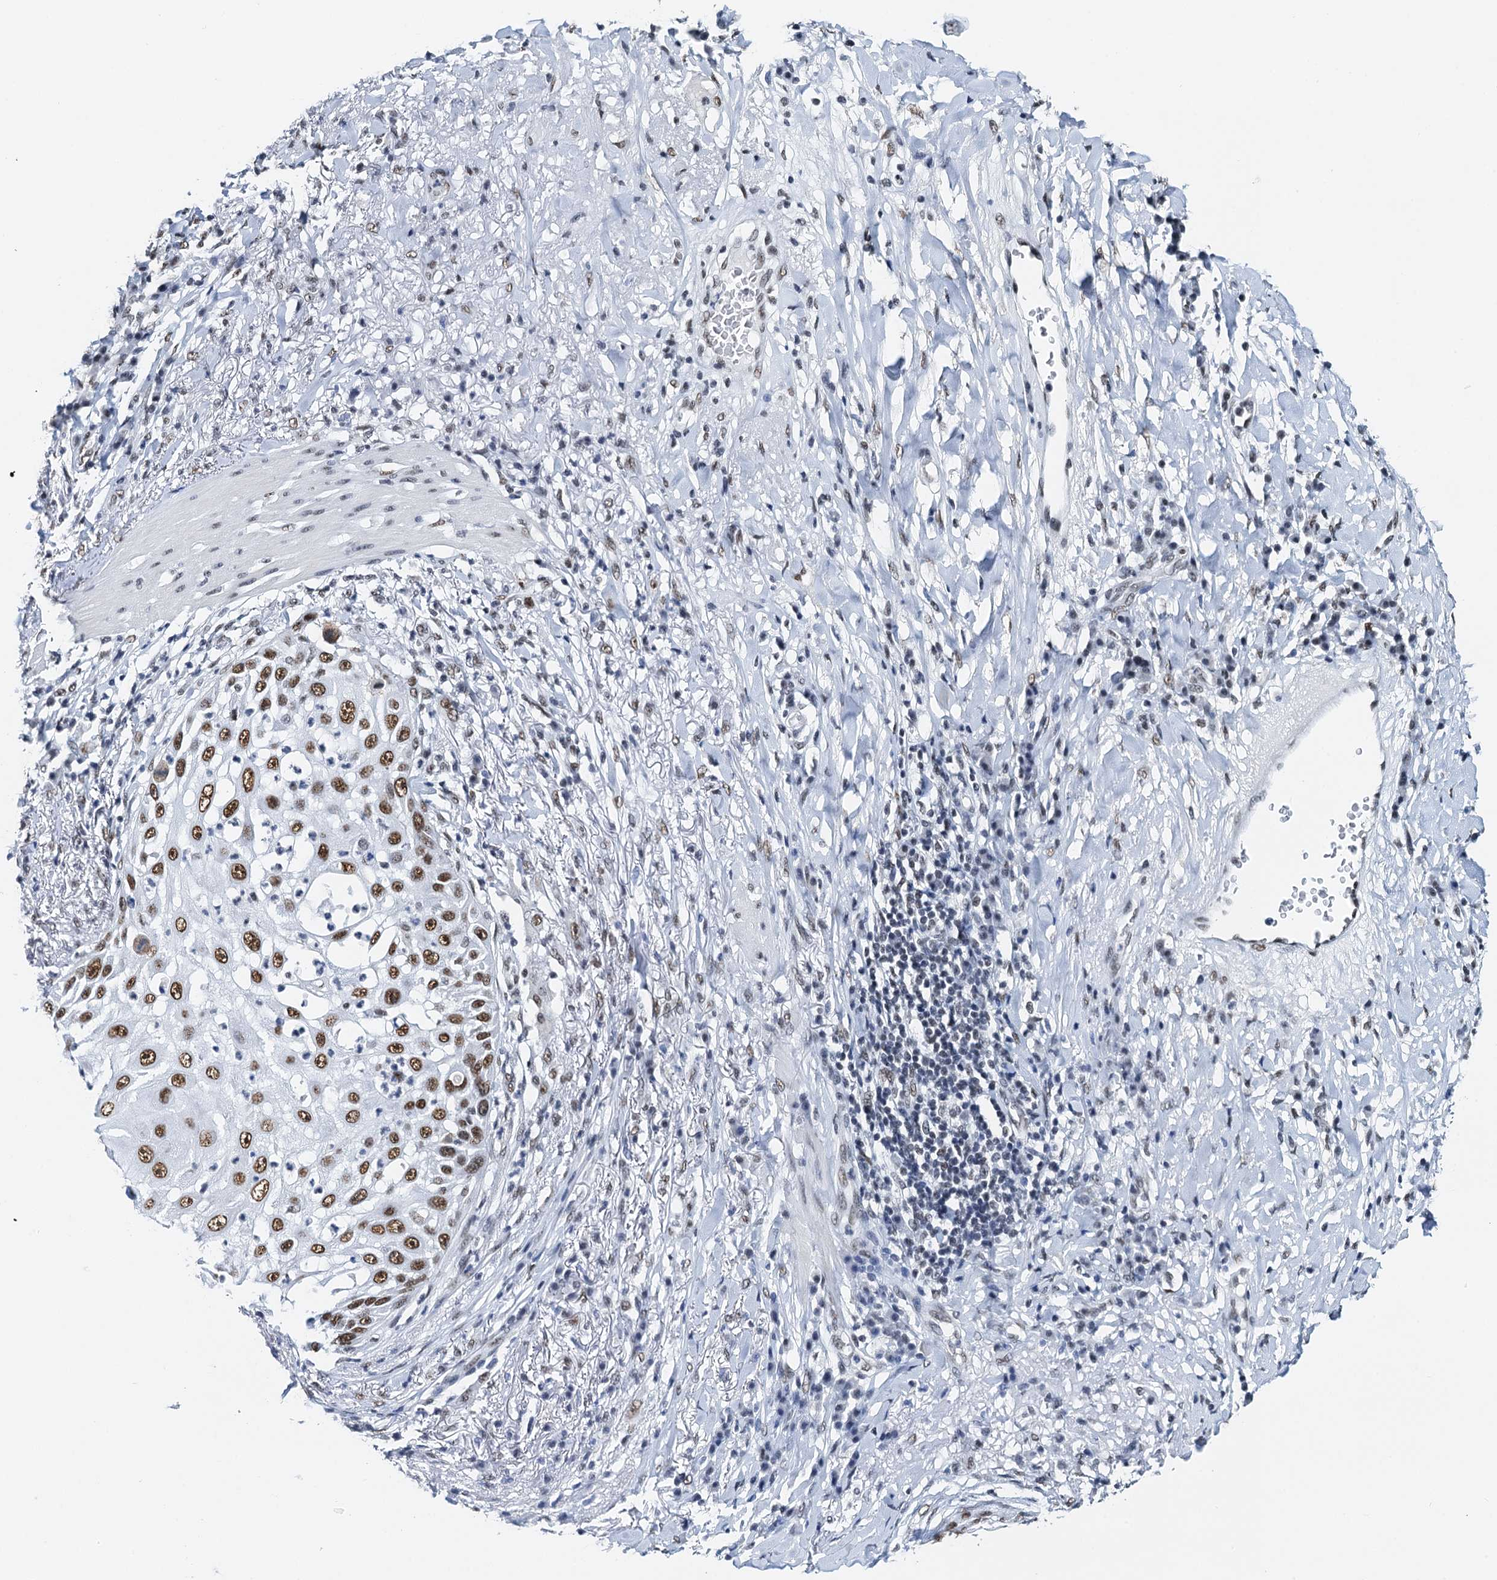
{"staining": {"intensity": "strong", "quantity": ">75%", "location": "nuclear"}, "tissue": "skin cancer", "cell_type": "Tumor cells", "image_type": "cancer", "snomed": [{"axis": "morphology", "description": "Squamous cell carcinoma, NOS"}, {"axis": "topography", "description": "Skin"}], "caption": "IHC photomicrograph of neoplastic tissue: skin squamous cell carcinoma stained using IHC displays high levels of strong protein expression localized specifically in the nuclear of tumor cells, appearing as a nuclear brown color.", "gene": "SLTM", "patient": {"sex": "female", "age": 44}}